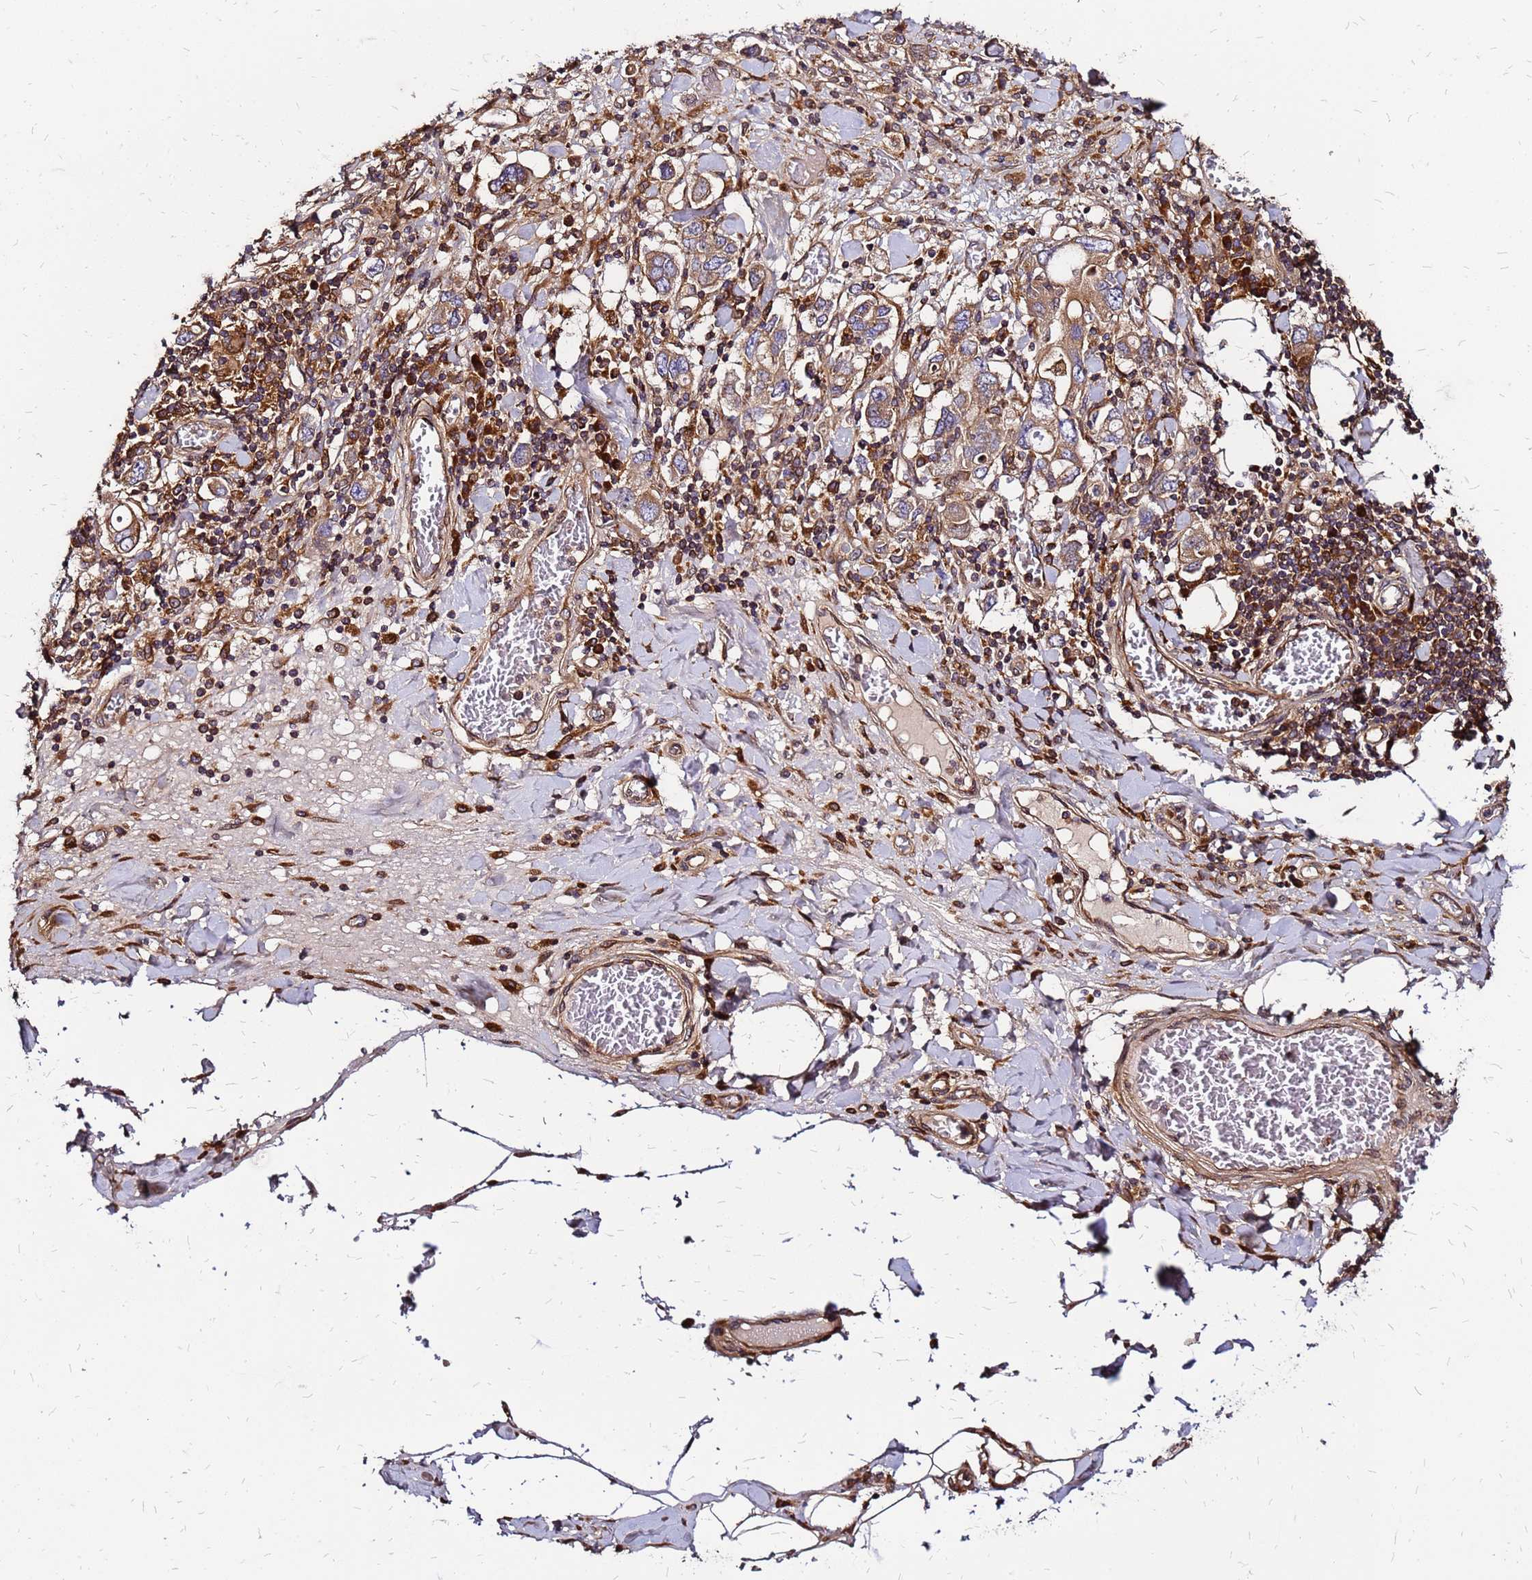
{"staining": {"intensity": "weak", "quantity": ">75%", "location": "cytoplasmic/membranous"}, "tissue": "stomach cancer", "cell_type": "Tumor cells", "image_type": "cancer", "snomed": [{"axis": "morphology", "description": "Adenocarcinoma, NOS"}, {"axis": "topography", "description": "Stomach, upper"}, {"axis": "topography", "description": "Stomach"}], "caption": "IHC image of neoplastic tissue: human stomach cancer stained using immunohistochemistry demonstrates low levels of weak protein expression localized specifically in the cytoplasmic/membranous of tumor cells, appearing as a cytoplasmic/membranous brown color.", "gene": "CYBC1", "patient": {"sex": "male", "age": 62}}